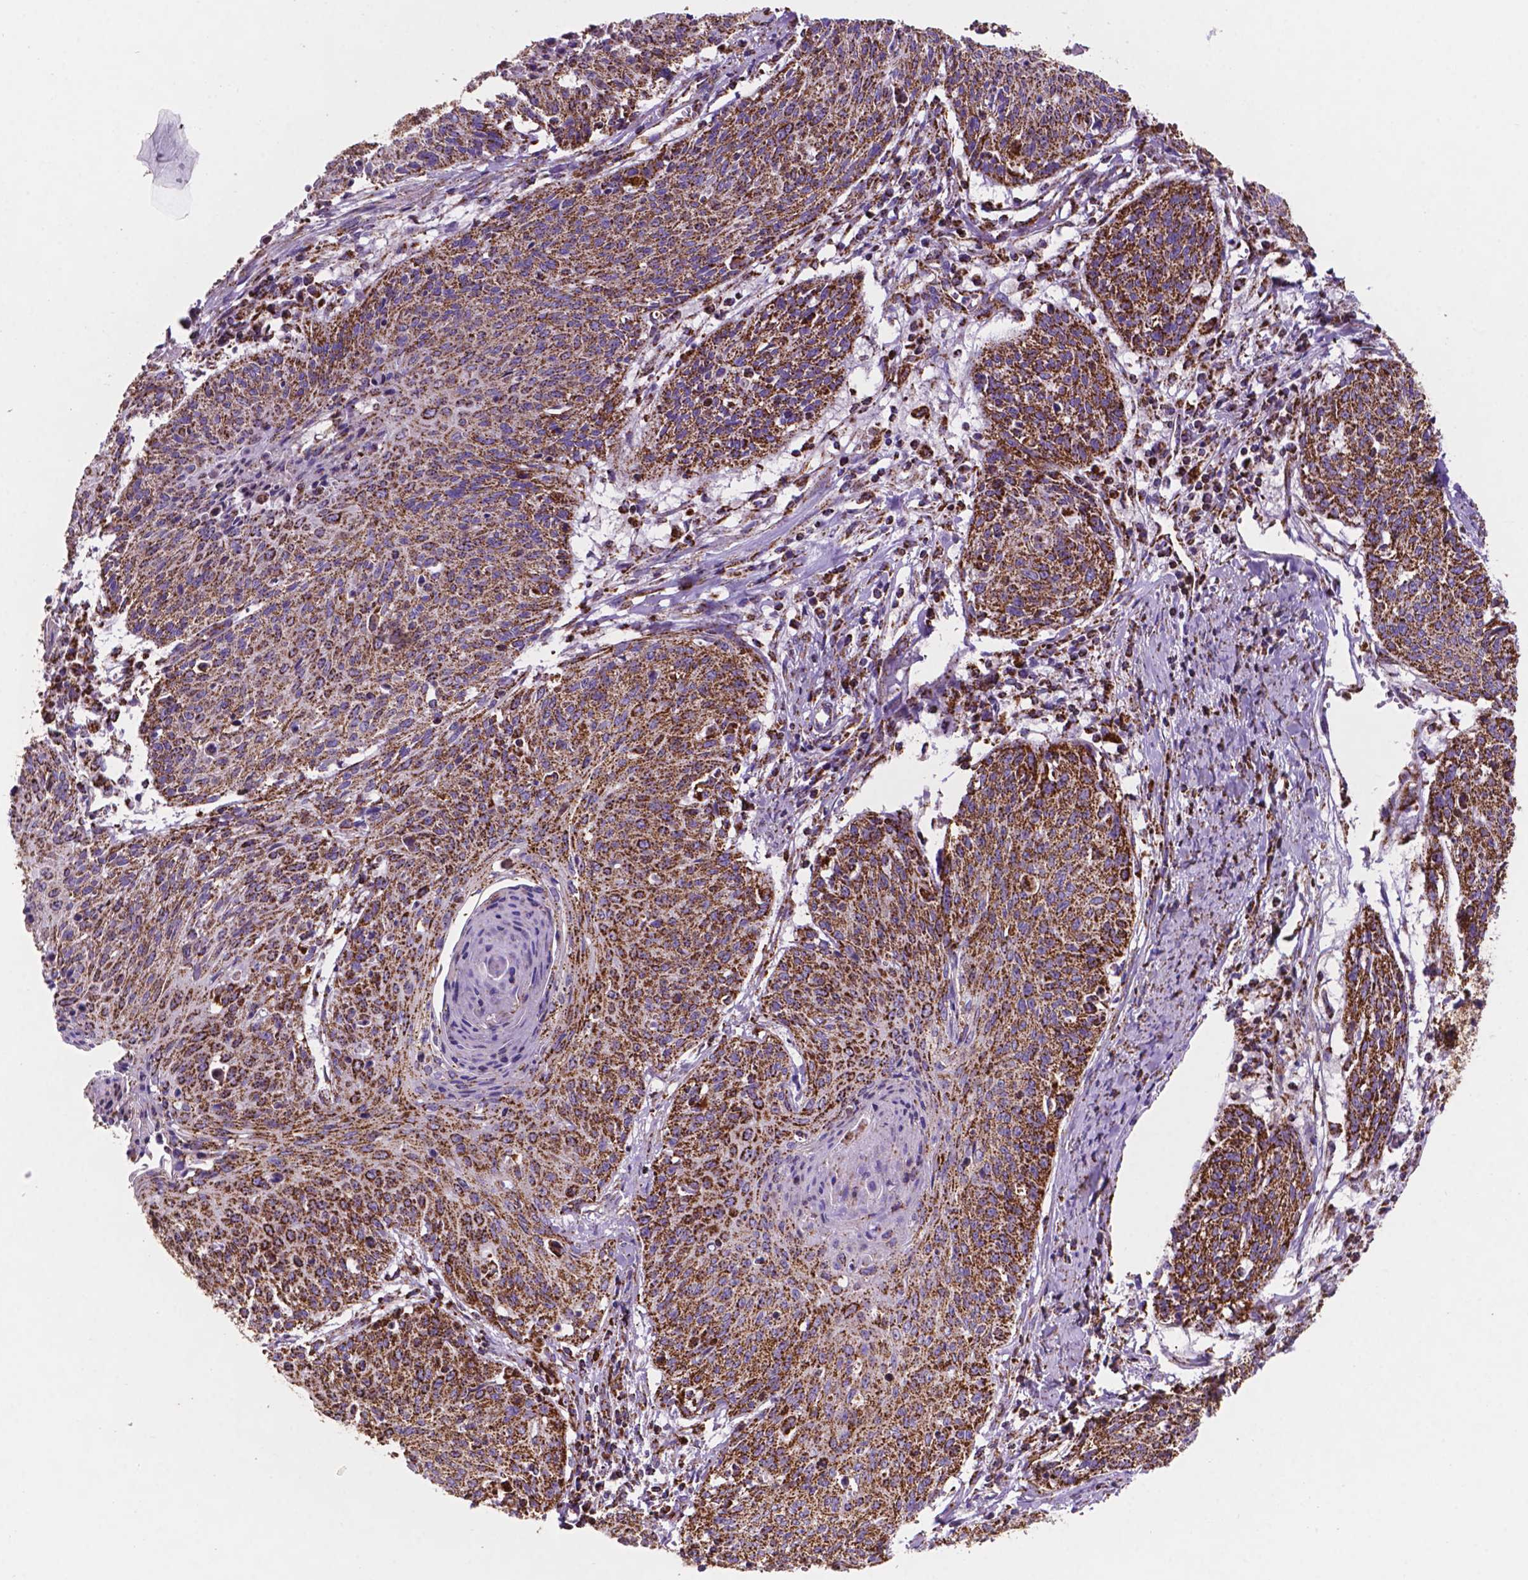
{"staining": {"intensity": "strong", "quantity": ">75%", "location": "cytoplasmic/membranous"}, "tissue": "cervical cancer", "cell_type": "Tumor cells", "image_type": "cancer", "snomed": [{"axis": "morphology", "description": "Squamous cell carcinoma, NOS"}, {"axis": "topography", "description": "Cervix"}], "caption": "This is a micrograph of IHC staining of cervical cancer (squamous cell carcinoma), which shows strong positivity in the cytoplasmic/membranous of tumor cells.", "gene": "HSPD1", "patient": {"sex": "female", "age": 45}}